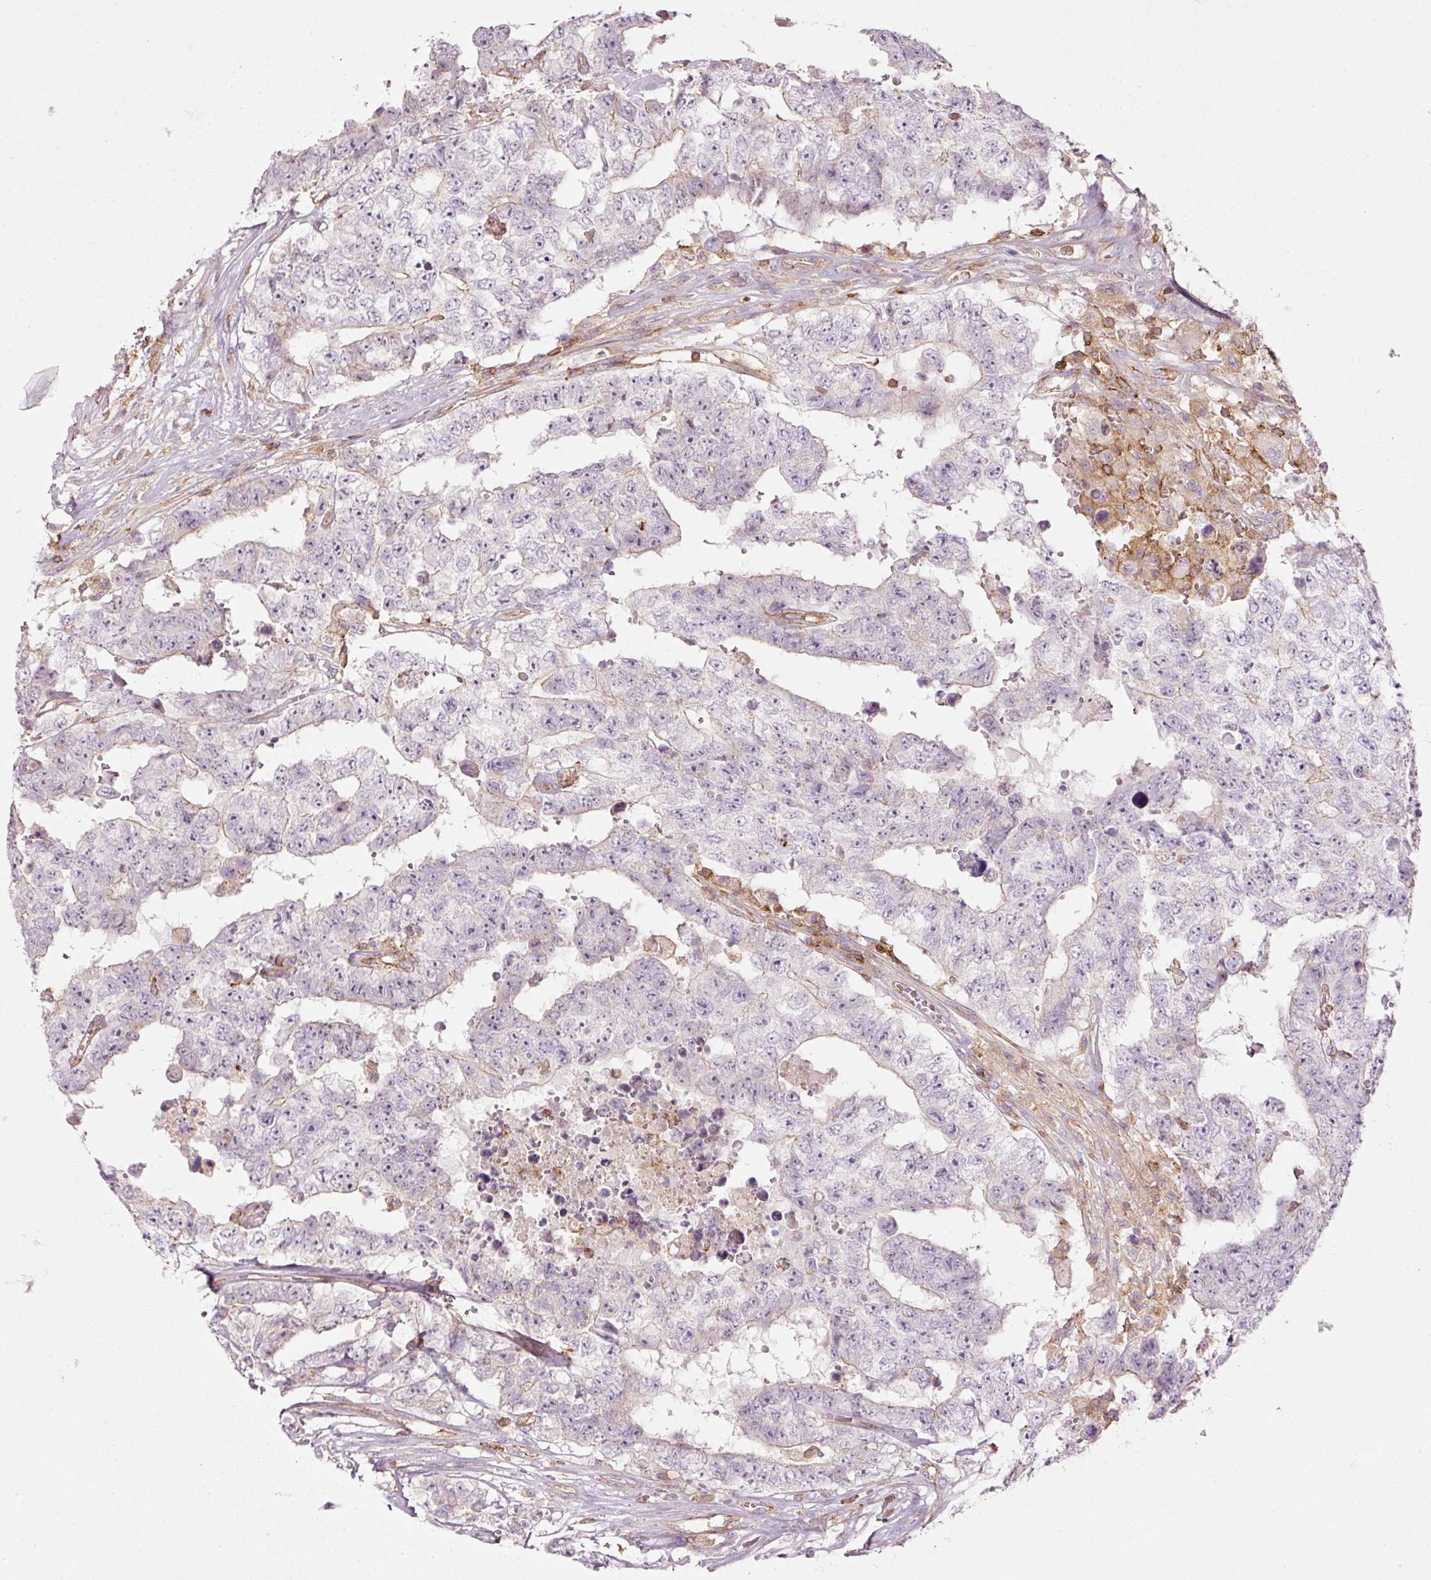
{"staining": {"intensity": "negative", "quantity": "none", "location": "none"}, "tissue": "testis cancer", "cell_type": "Tumor cells", "image_type": "cancer", "snomed": [{"axis": "morphology", "description": "Normal tissue, NOS"}, {"axis": "morphology", "description": "Carcinoma, Embryonal, NOS"}, {"axis": "topography", "description": "Testis"}, {"axis": "topography", "description": "Epididymis"}], "caption": "IHC photomicrograph of neoplastic tissue: human testis embryonal carcinoma stained with DAB (3,3'-diaminobenzidine) shows no significant protein expression in tumor cells.", "gene": "SIPA1", "patient": {"sex": "male", "age": 25}}